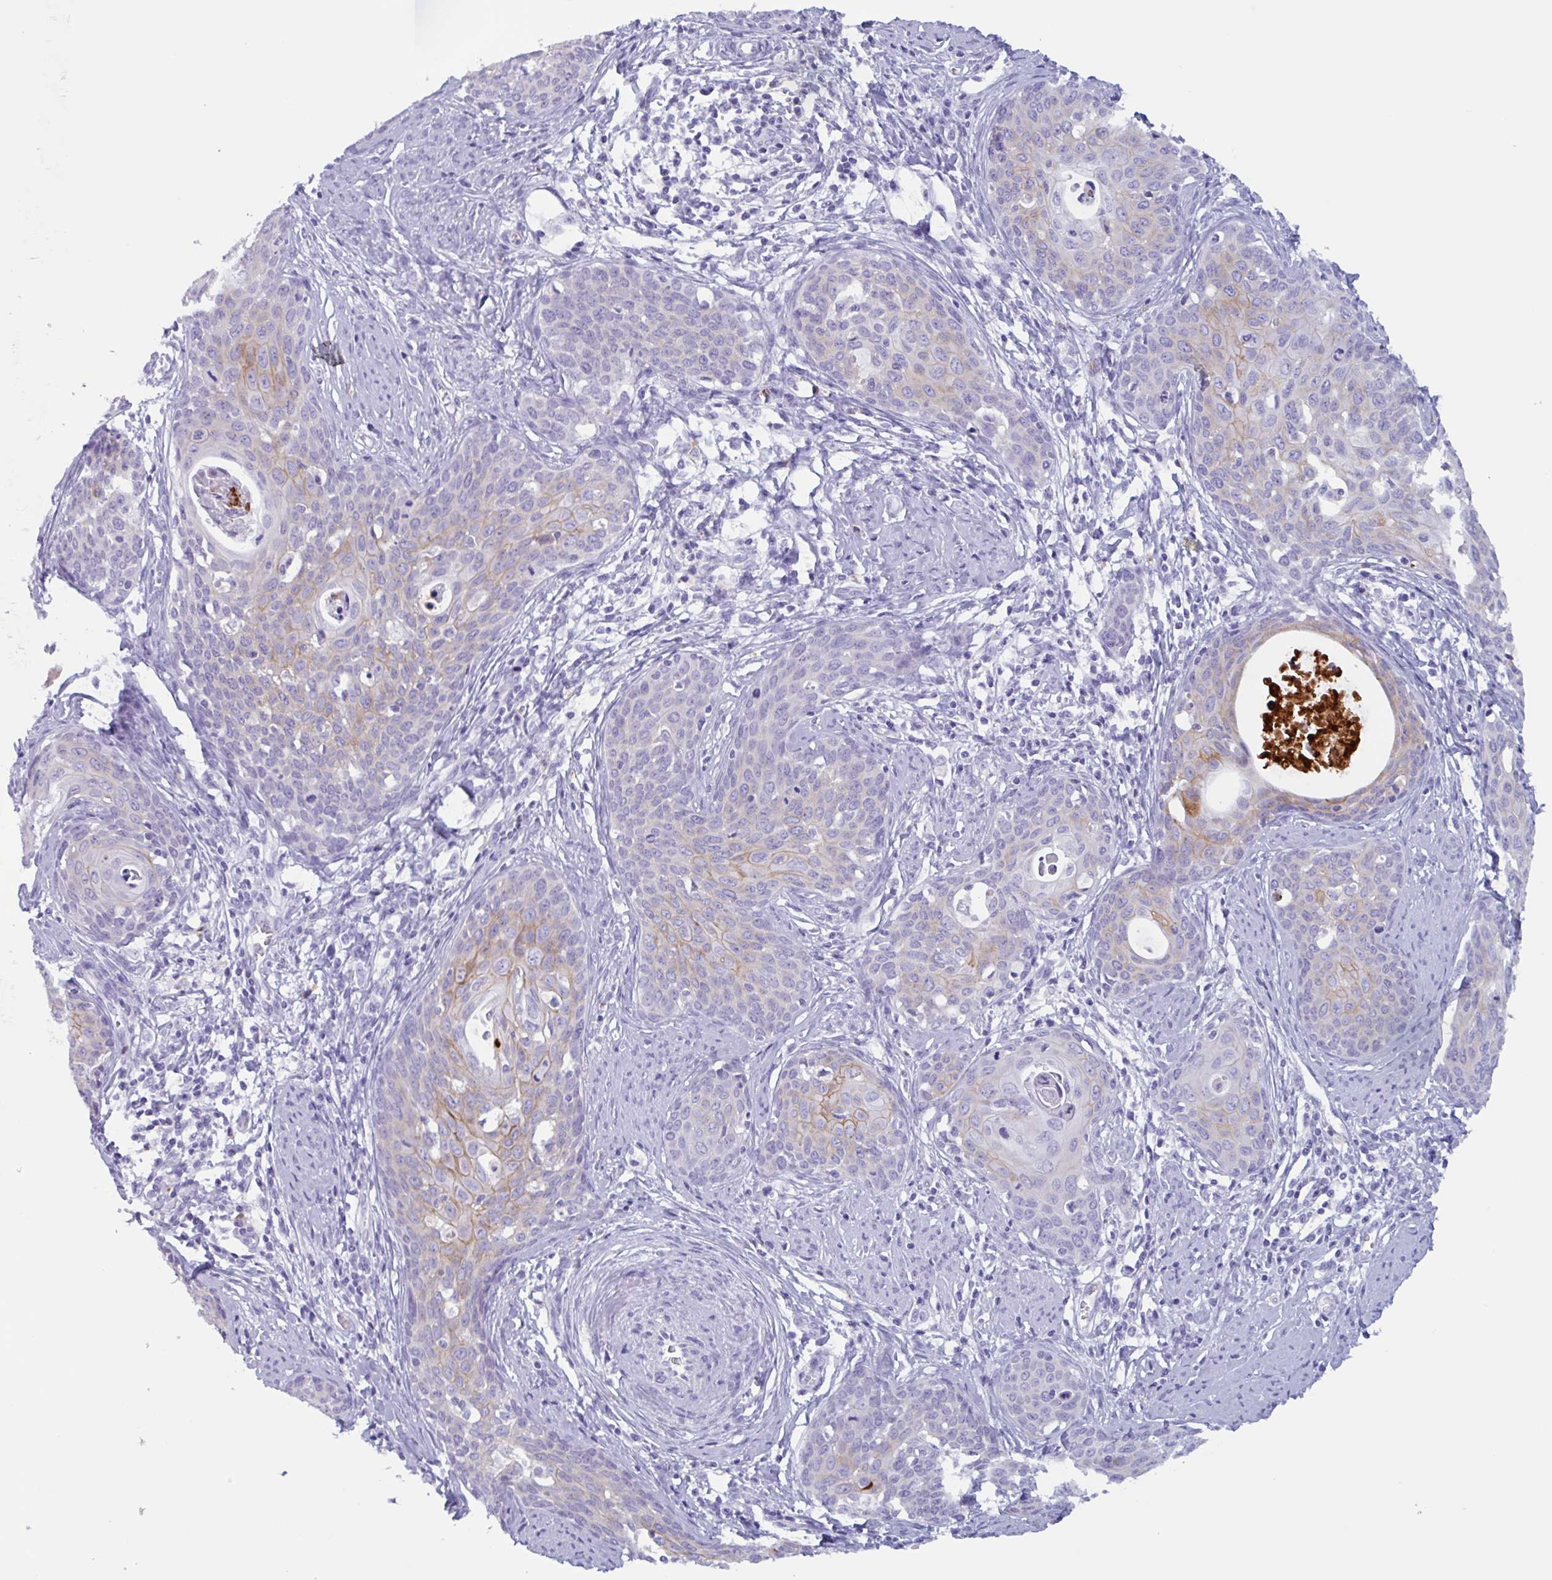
{"staining": {"intensity": "moderate", "quantity": "<25%", "location": "cytoplasmic/membranous"}, "tissue": "cervical cancer", "cell_type": "Tumor cells", "image_type": "cancer", "snomed": [{"axis": "morphology", "description": "Squamous cell carcinoma, NOS"}, {"axis": "topography", "description": "Cervix"}], "caption": "High-power microscopy captured an immunohistochemistry image of squamous cell carcinoma (cervical), revealing moderate cytoplasmic/membranous expression in approximately <25% of tumor cells.", "gene": "DTWD2", "patient": {"sex": "female", "age": 46}}